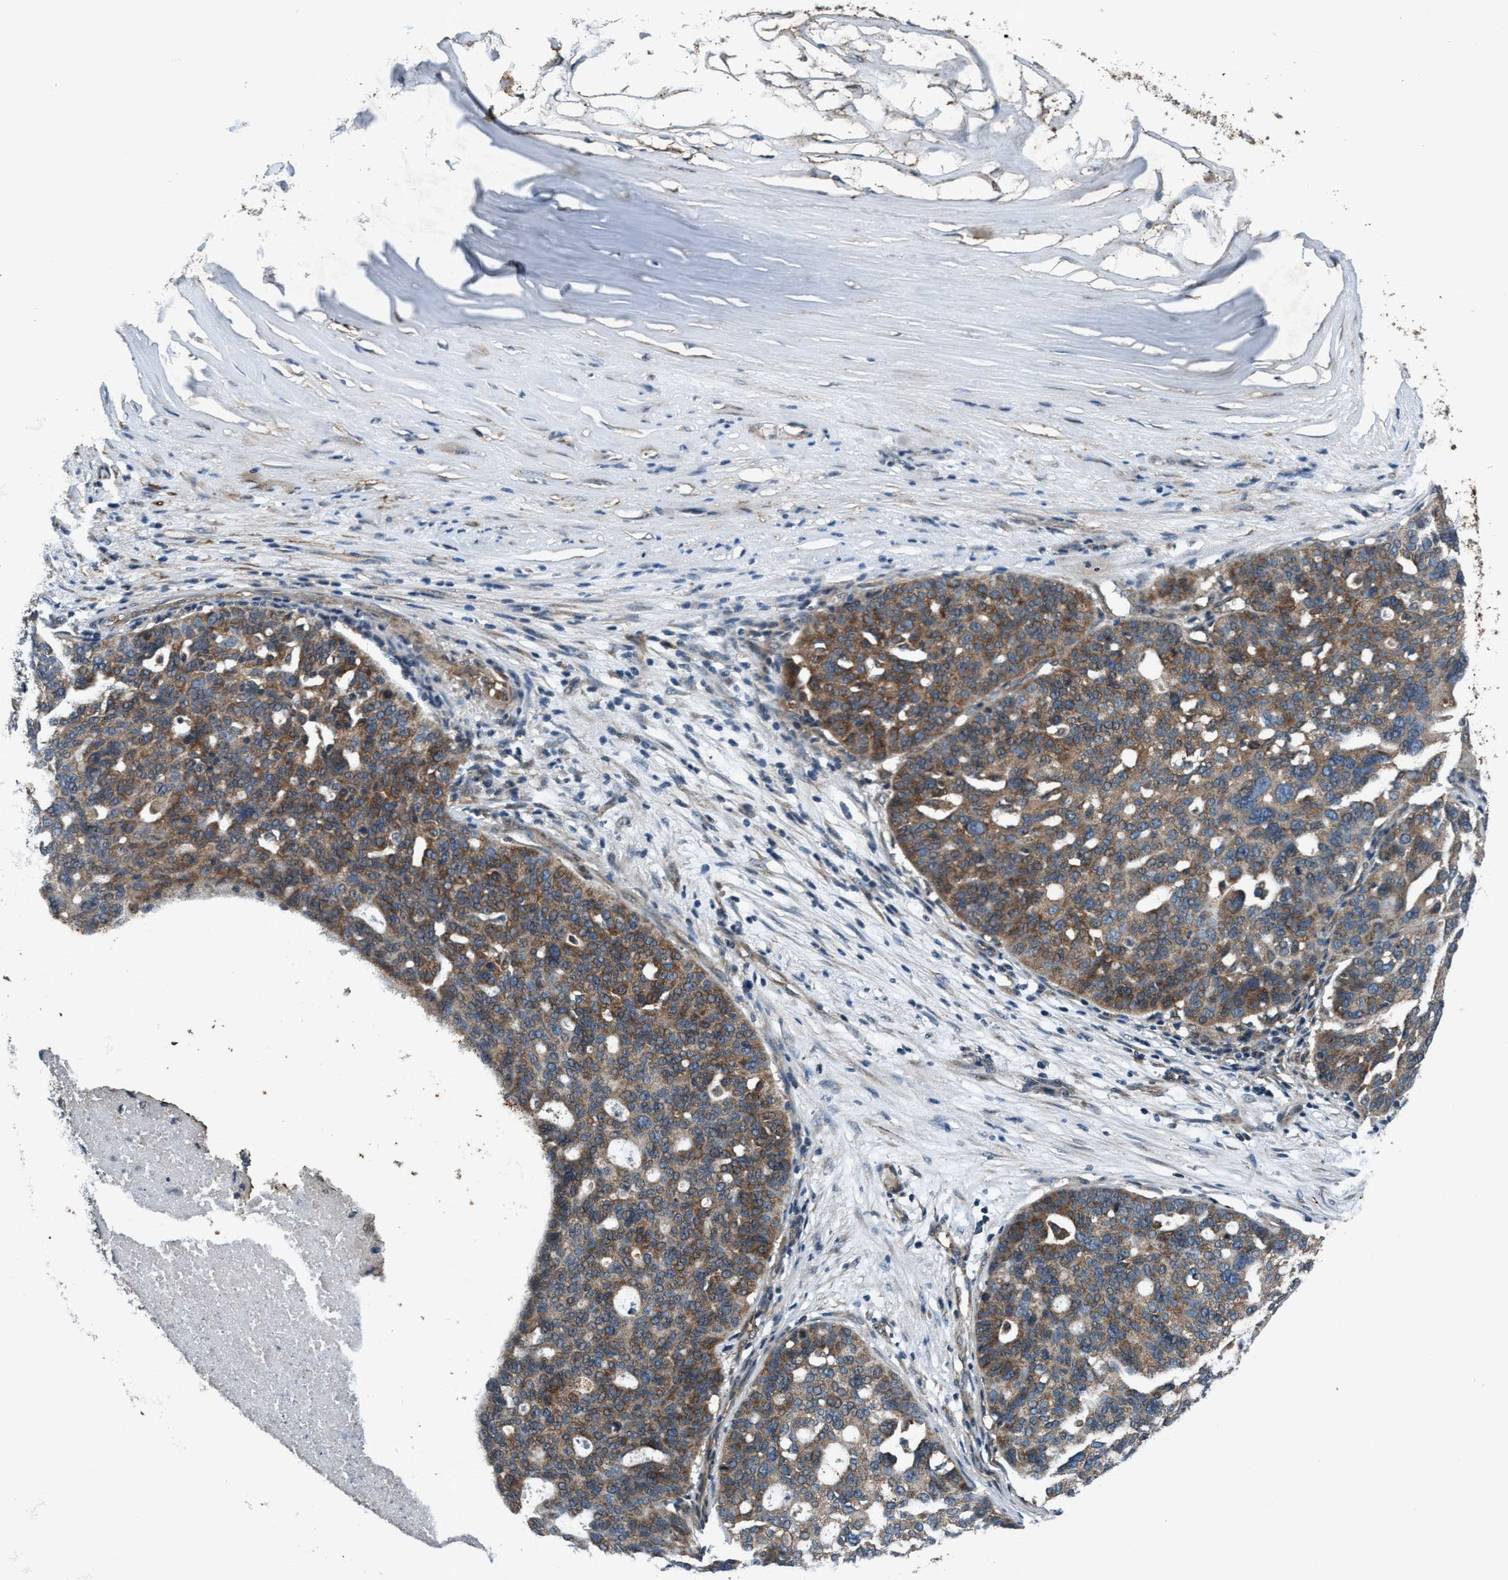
{"staining": {"intensity": "moderate", "quantity": ">75%", "location": "cytoplasmic/membranous"}, "tissue": "ovarian cancer", "cell_type": "Tumor cells", "image_type": "cancer", "snomed": [{"axis": "morphology", "description": "Cystadenocarcinoma, serous, NOS"}, {"axis": "topography", "description": "Ovary"}], "caption": "Brown immunohistochemical staining in serous cystadenocarcinoma (ovarian) exhibits moderate cytoplasmic/membranous staining in approximately >75% of tumor cells.", "gene": "AKT1S1", "patient": {"sex": "female", "age": 59}}